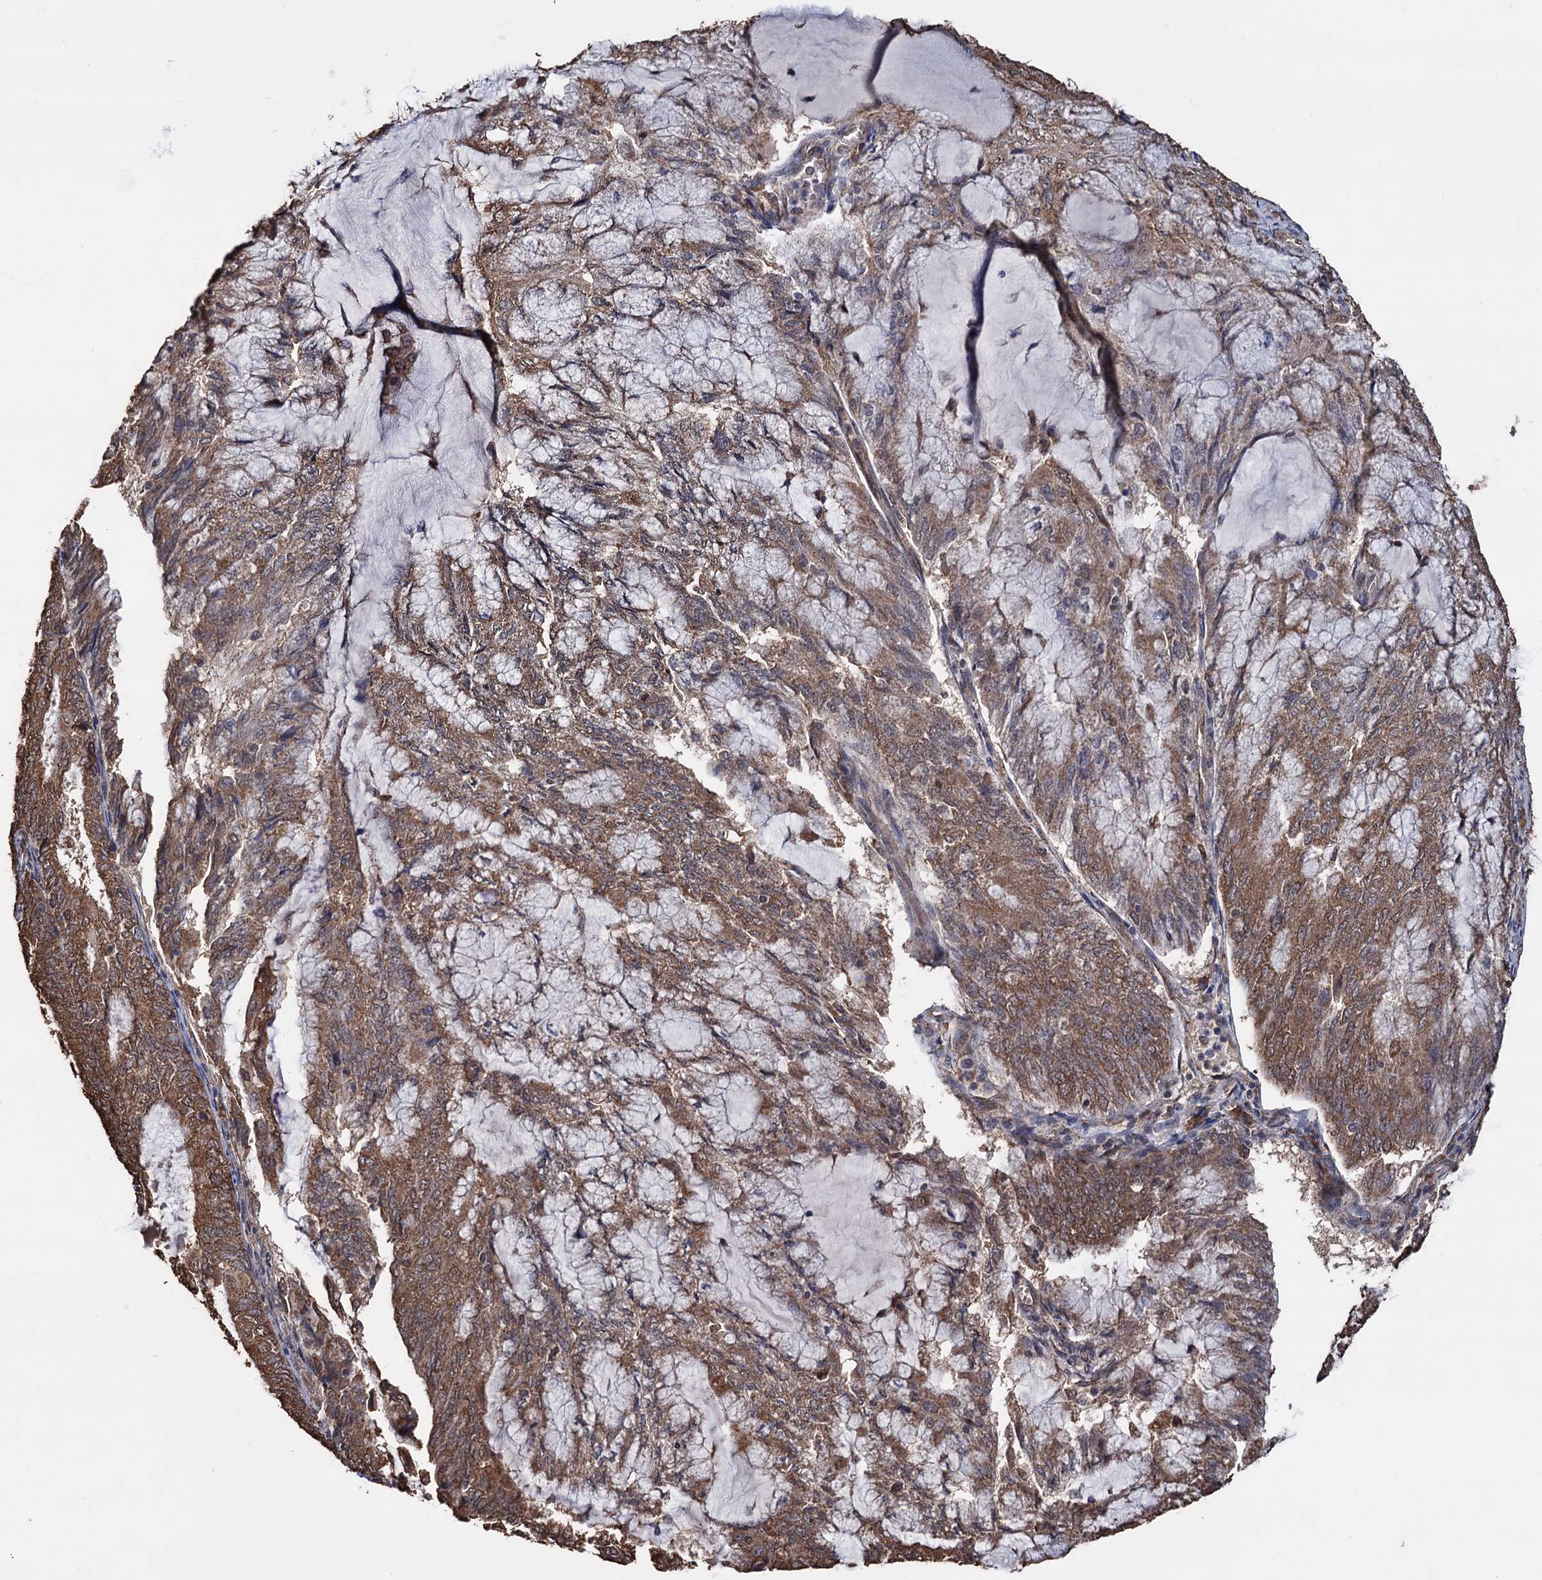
{"staining": {"intensity": "moderate", "quantity": ">75%", "location": "cytoplasmic/membranous"}, "tissue": "endometrial cancer", "cell_type": "Tumor cells", "image_type": "cancer", "snomed": [{"axis": "morphology", "description": "Adenocarcinoma, NOS"}, {"axis": "topography", "description": "Endometrium"}], "caption": "Immunohistochemistry of adenocarcinoma (endometrial) reveals medium levels of moderate cytoplasmic/membranous staining in approximately >75% of tumor cells. (DAB IHC, brown staining for protein, blue staining for nuclei).", "gene": "TBC1D12", "patient": {"sex": "female", "age": 81}}